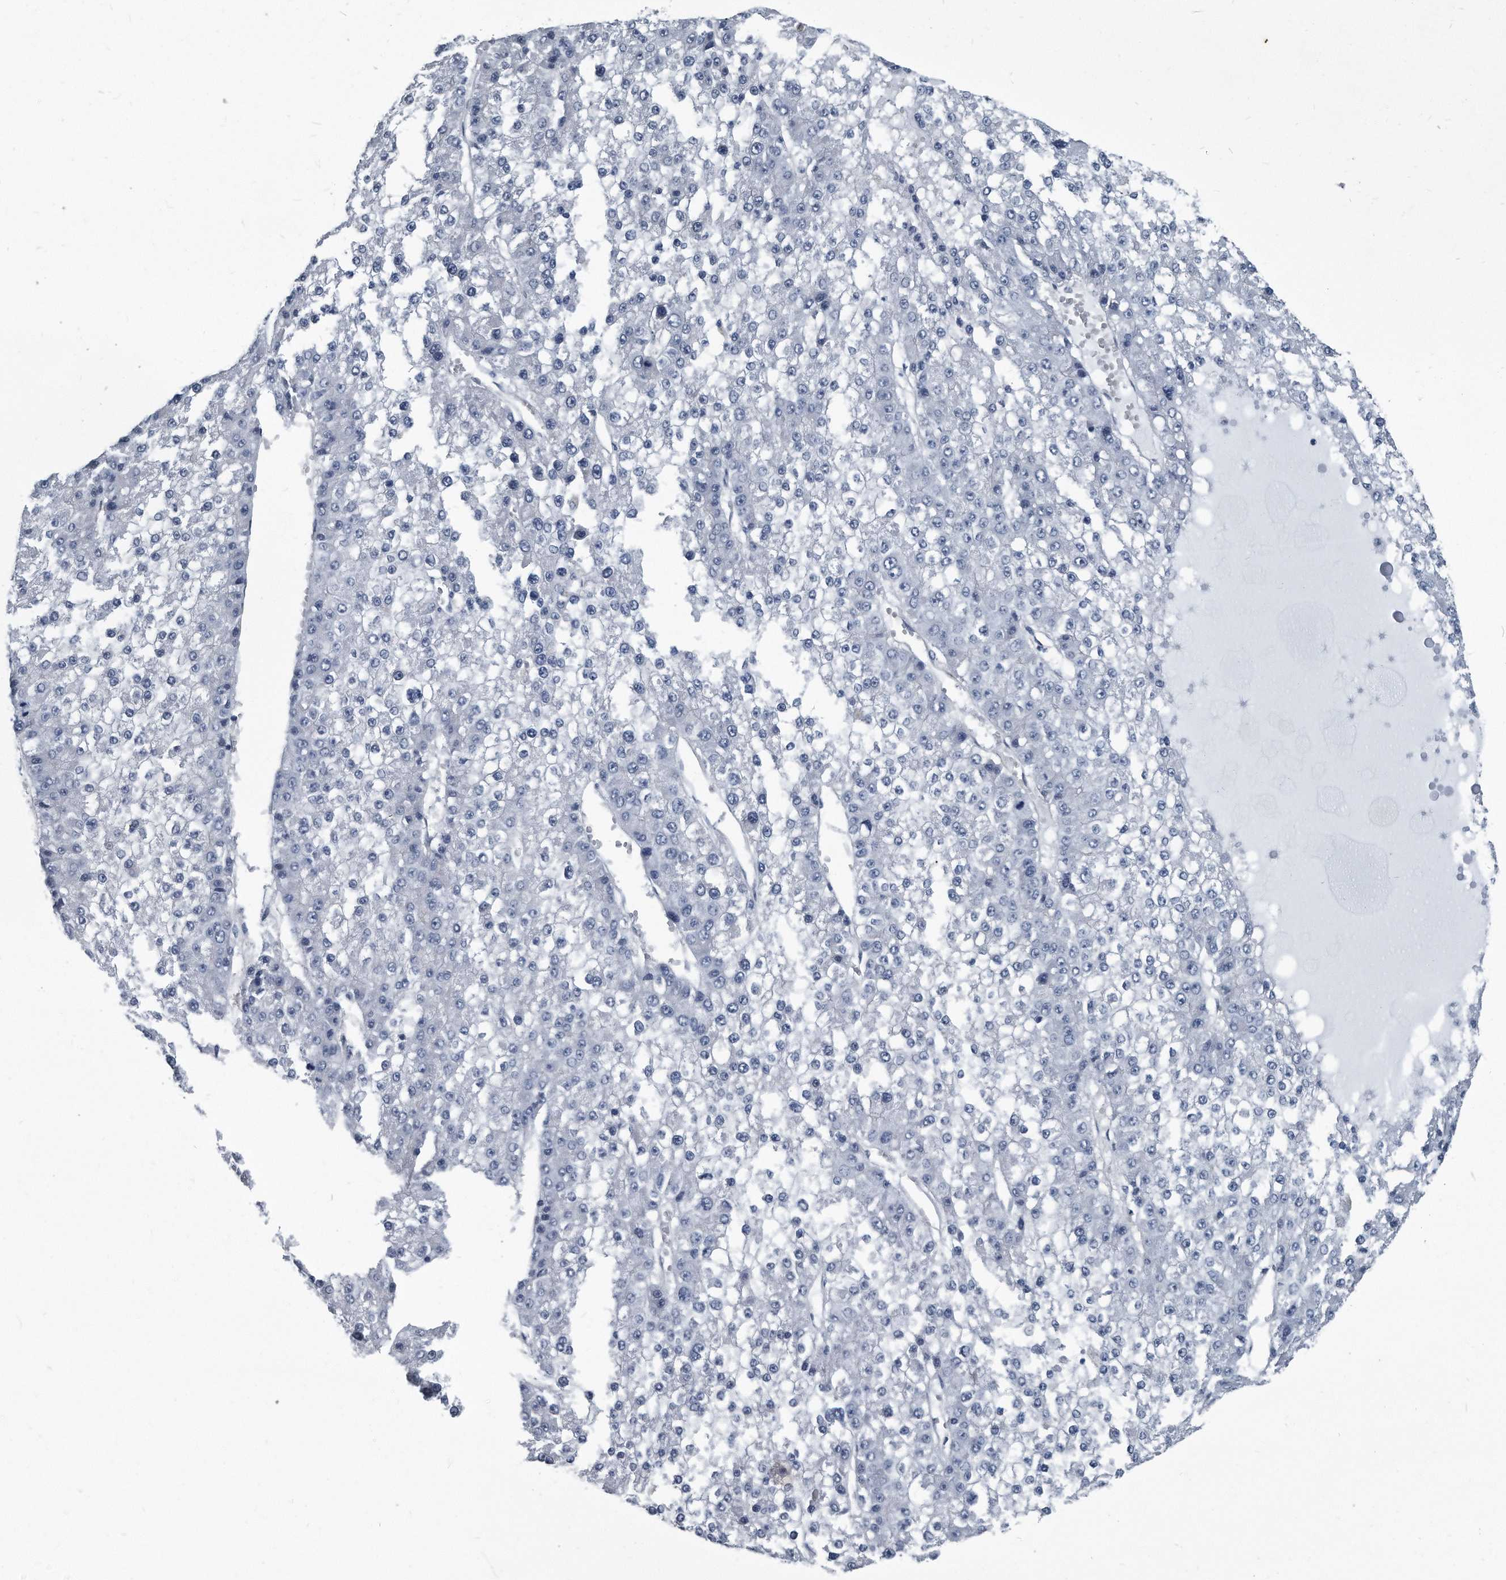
{"staining": {"intensity": "negative", "quantity": "none", "location": "none"}, "tissue": "liver cancer", "cell_type": "Tumor cells", "image_type": "cancer", "snomed": [{"axis": "morphology", "description": "Carcinoma, Hepatocellular, NOS"}, {"axis": "topography", "description": "Liver"}], "caption": "Immunohistochemistry histopathology image of neoplastic tissue: liver cancer stained with DAB demonstrates no significant protein positivity in tumor cells.", "gene": "PLEC", "patient": {"sex": "female", "age": 73}}